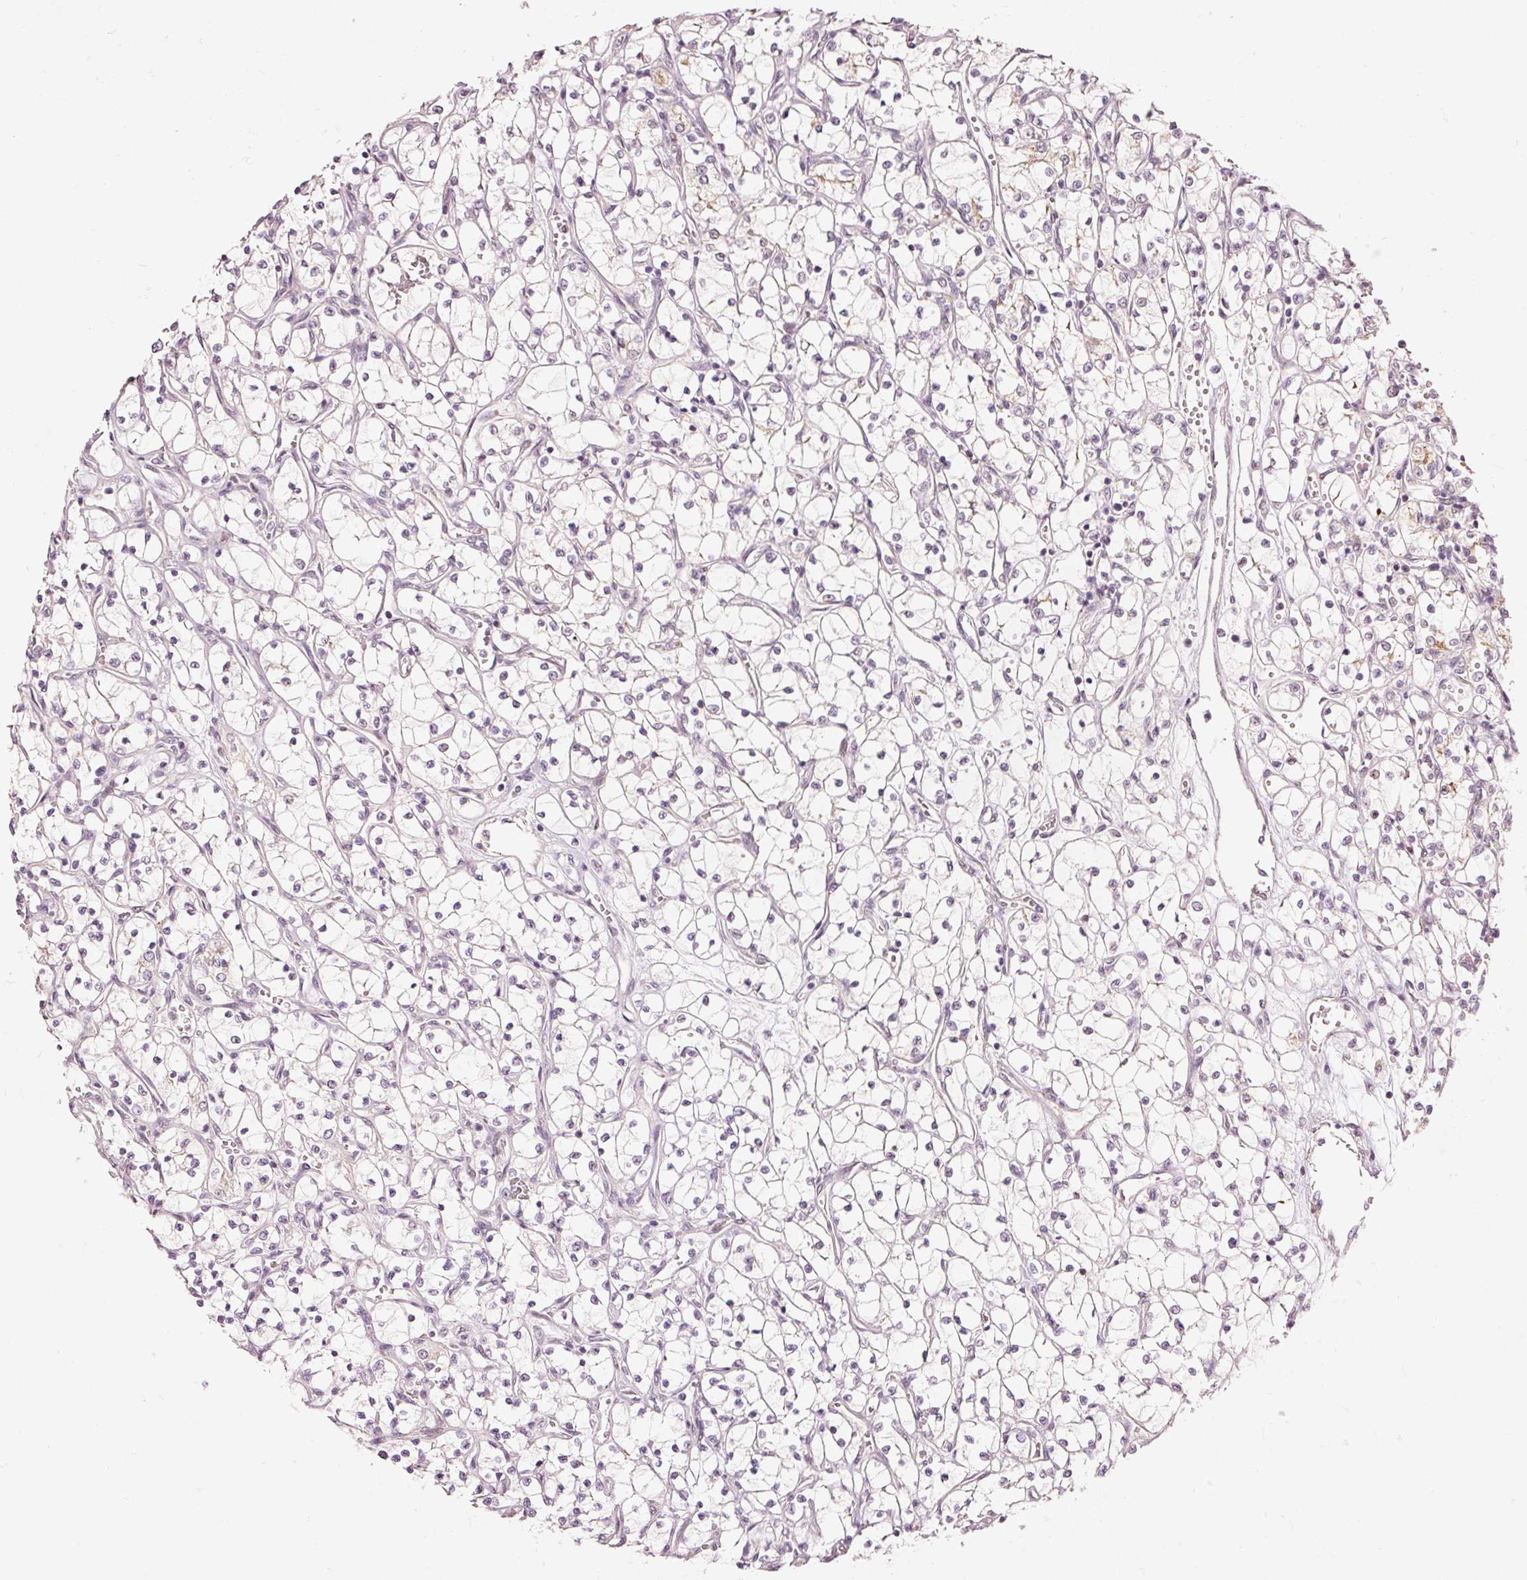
{"staining": {"intensity": "negative", "quantity": "none", "location": "none"}, "tissue": "renal cancer", "cell_type": "Tumor cells", "image_type": "cancer", "snomed": [{"axis": "morphology", "description": "Adenocarcinoma, NOS"}, {"axis": "topography", "description": "Kidney"}], "caption": "DAB immunohistochemical staining of human renal adenocarcinoma shows no significant expression in tumor cells. (DAB IHC with hematoxylin counter stain).", "gene": "TOB2", "patient": {"sex": "female", "age": 69}}